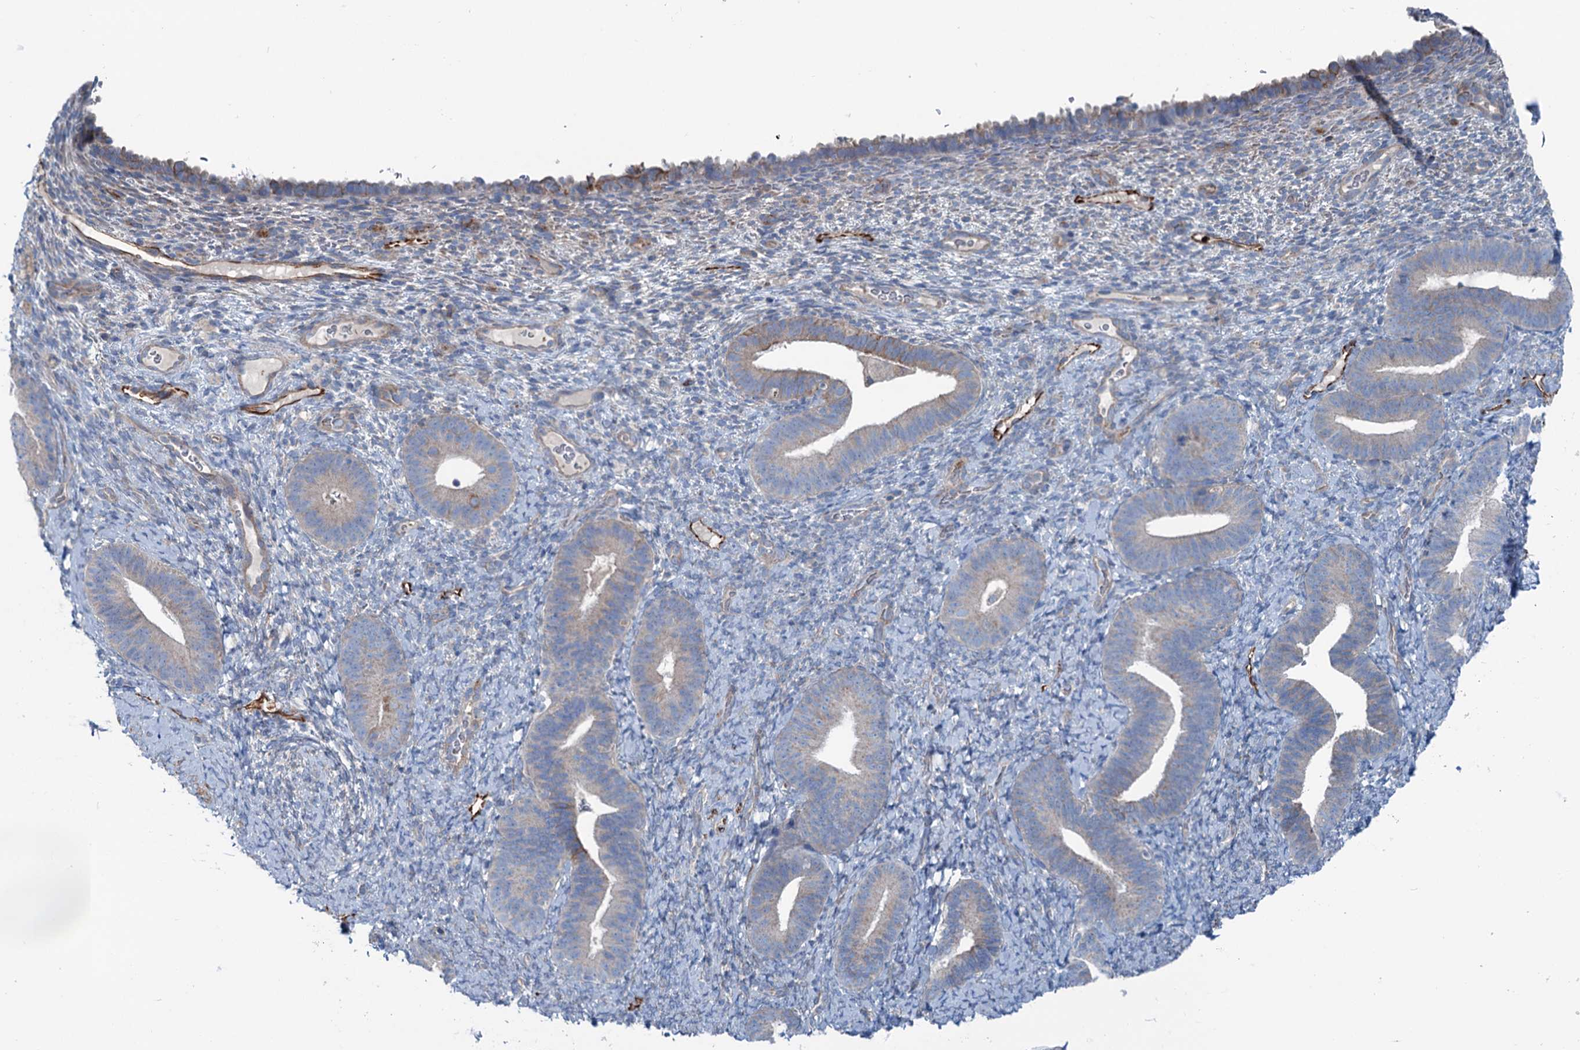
{"staining": {"intensity": "negative", "quantity": "none", "location": "none"}, "tissue": "endometrium", "cell_type": "Cells in endometrial stroma", "image_type": "normal", "snomed": [{"axis": "morphology", "description": "Normal tissue, NOS"}, {"axis": "topography", "description": "Endometrium"}], "caption": "Immunohistochemistry (IHC) image of unremarkable human endometrium stained for a protein (brown), which reveals no positivity in cells in endometrial stroma.", "gene": "CALCOCO1", "patient": {"sex": "female", "age": 65}}